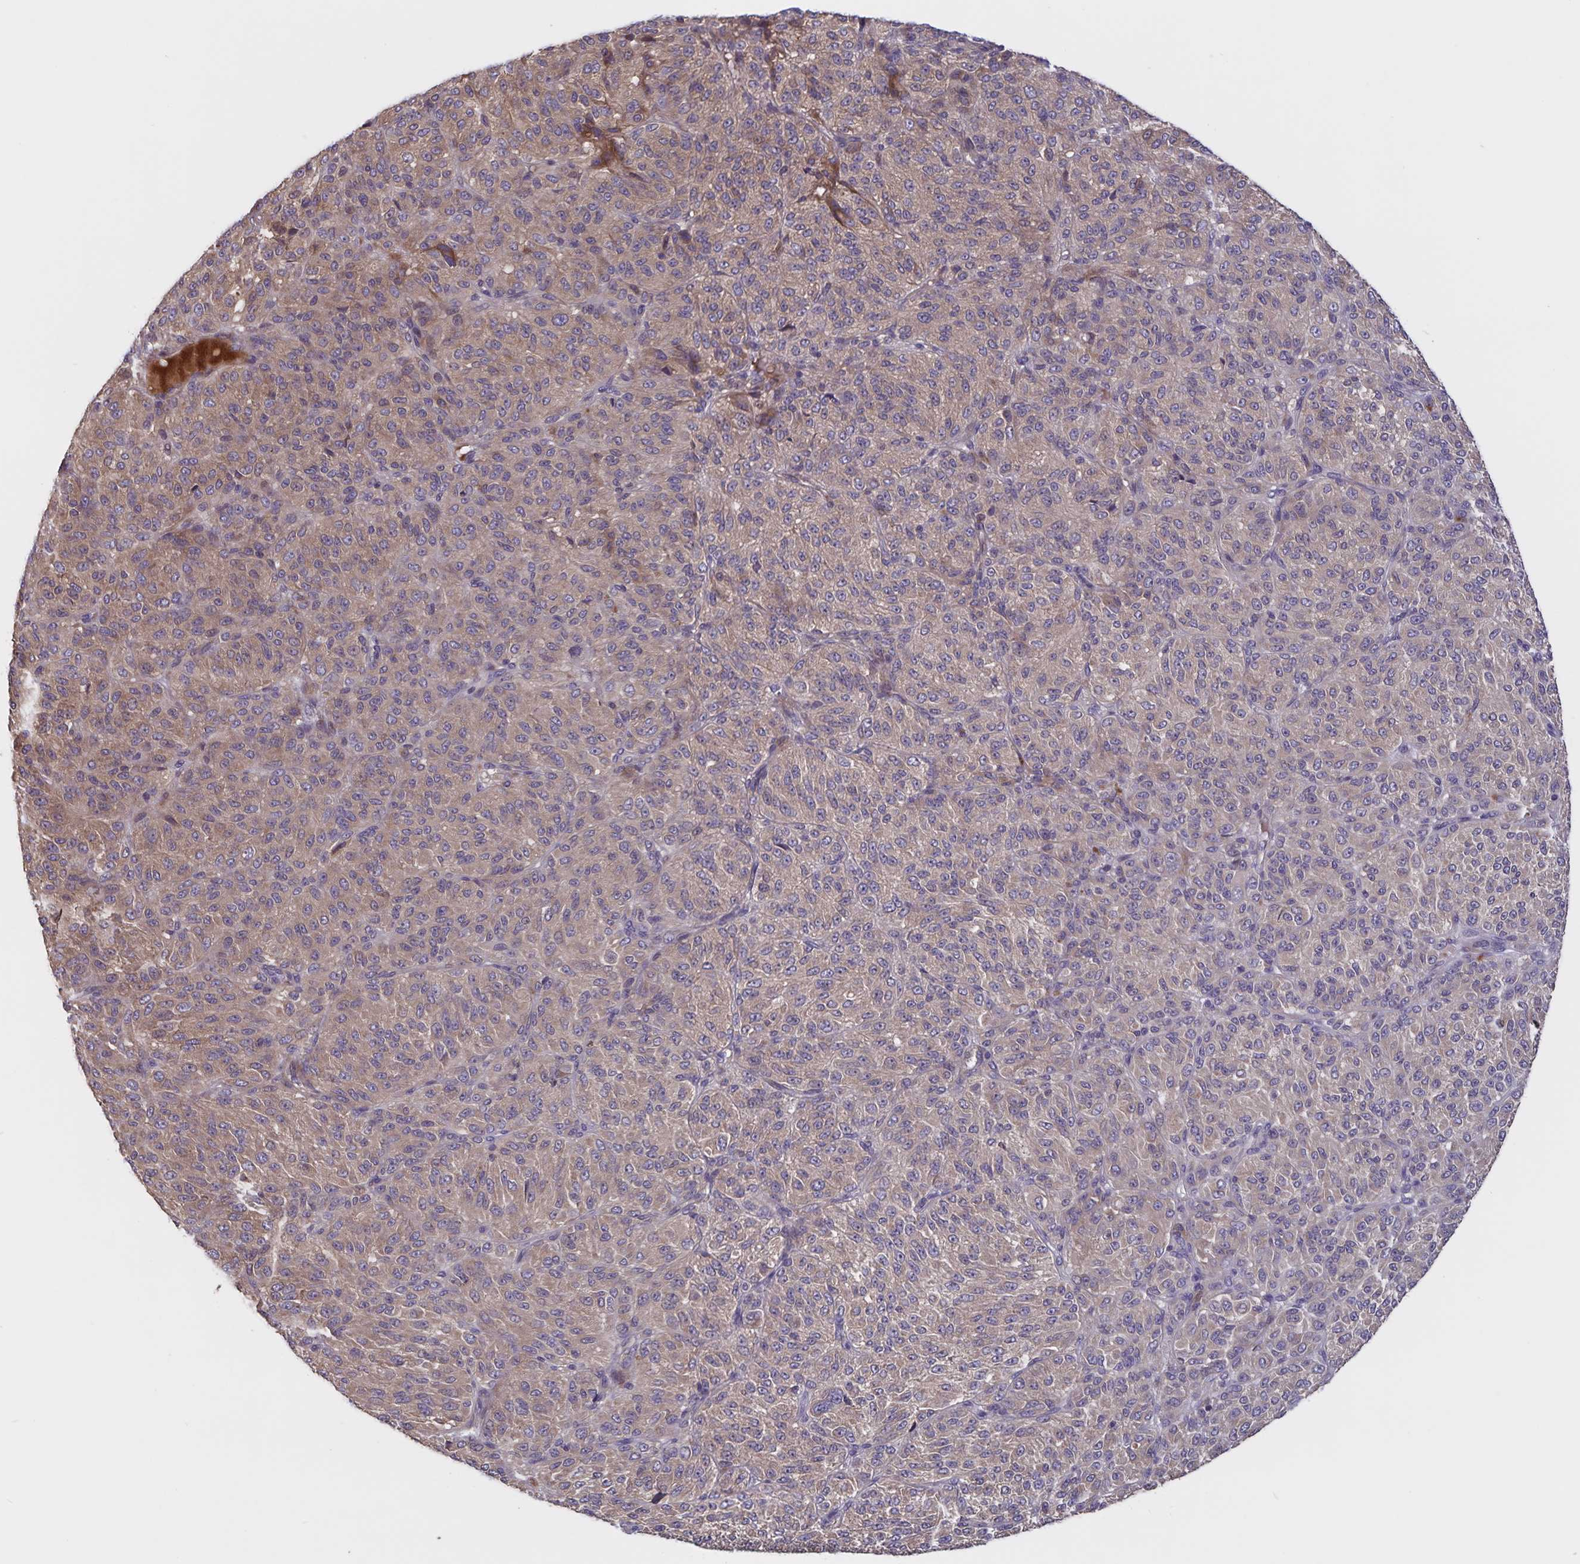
{"staining": {"intensity": "weak", "quantity": "25%-75%", "location": "cytoplasmic/membranous"}, "tissue": "melanoma", "cell_type": "Tumor cells", "image_type": "cancer", "snomed": [{"axis": "morphology", "description": "Malignant melanoma, Metastatic site"}, {"axis": "topography", "description": "Brain"}], "caption": "A photomicrograph showing weak cytoplasmic/membranous positivity in about 25%-75% of tumor cells in melanoma, as visualized by brown immunohistochemical staining.", "gene": "FBXL16", "patient": {"sex": "female", "age": 56}}